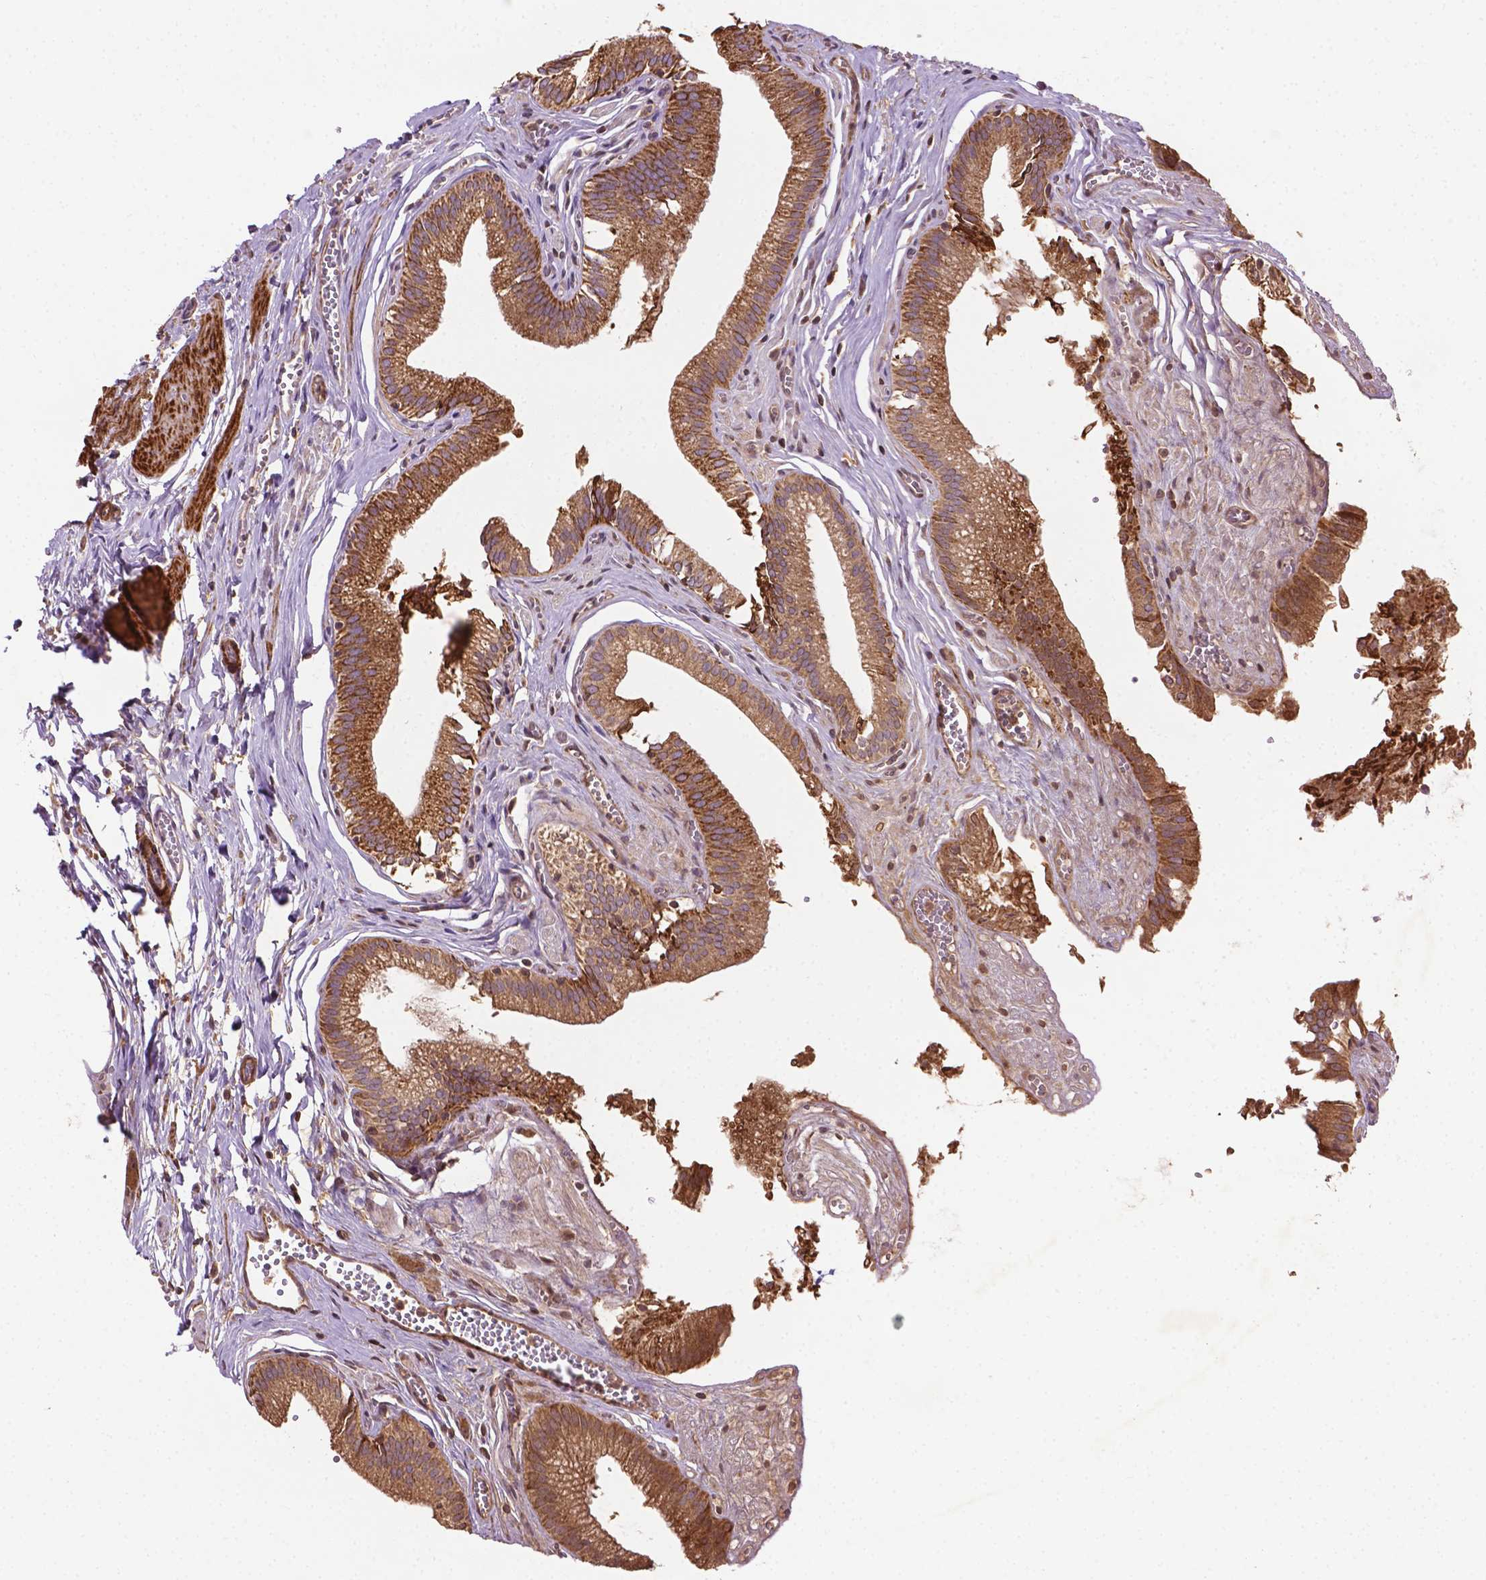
{"staining": {"intensity": "moderate", "quantity": ">75%", "location": "cytoplasmic/membranous"}, "tissue": "gallbladder", "cell_type": "Glandular cells", "image_type": "normal", "snomed": [{"axis": "morphology", "description": "Normal tissue, NOS"}, {"axis": "topography", "description": "Gallbladder"}, {"axis": "topography", "description": "Peripheral nerve tissue"}], "caption": "Immunohistochemistry micrograph of unremarkable gallbladder: human gallbladder stained using immunohistochemistry (IHC) demonstrates medium levels of moderate protein expression localized specifically in the cytoplasmic/membranous of glandular cells, appearing as a cytoplasmic/membranous brown color.", "gene": "LRR1", "patient": {"sex": "male", "age": 17}}